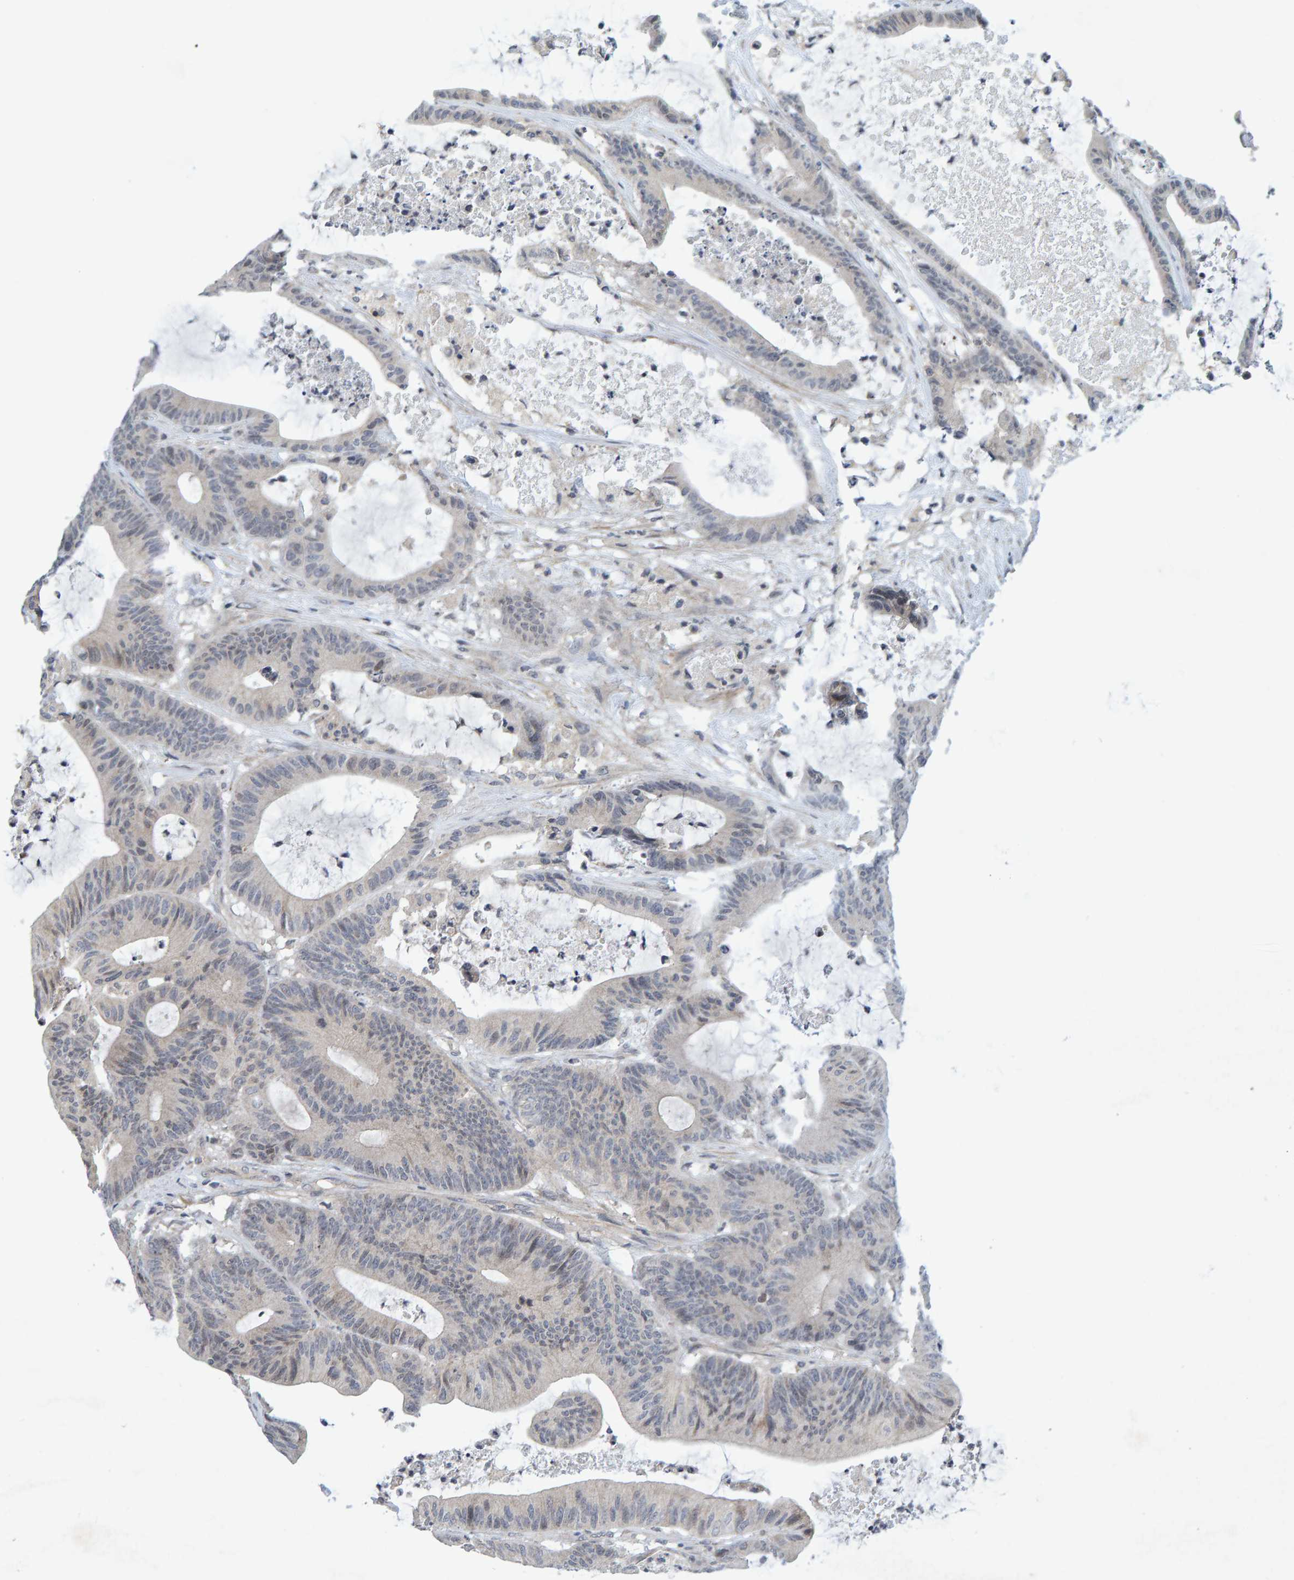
{"staining": {"intensity": "negative", "quantity": "none", "location": "none"}, "tissue": "colorectal cancer", "cell_type": "Tumor cells", "image_type": "cancer", "snomed": [{"axis": "morphology", "description": "Adenocarcinoma, NOS"}, {"axis": "topography", "description": "Colon"}], "caption": "Adenocarcinoma (colorectal) stained for a protein using IHC shows no positivity tumor cells.", "gene": "CDH2", "patient": {"sex": "female", "age": 84}}